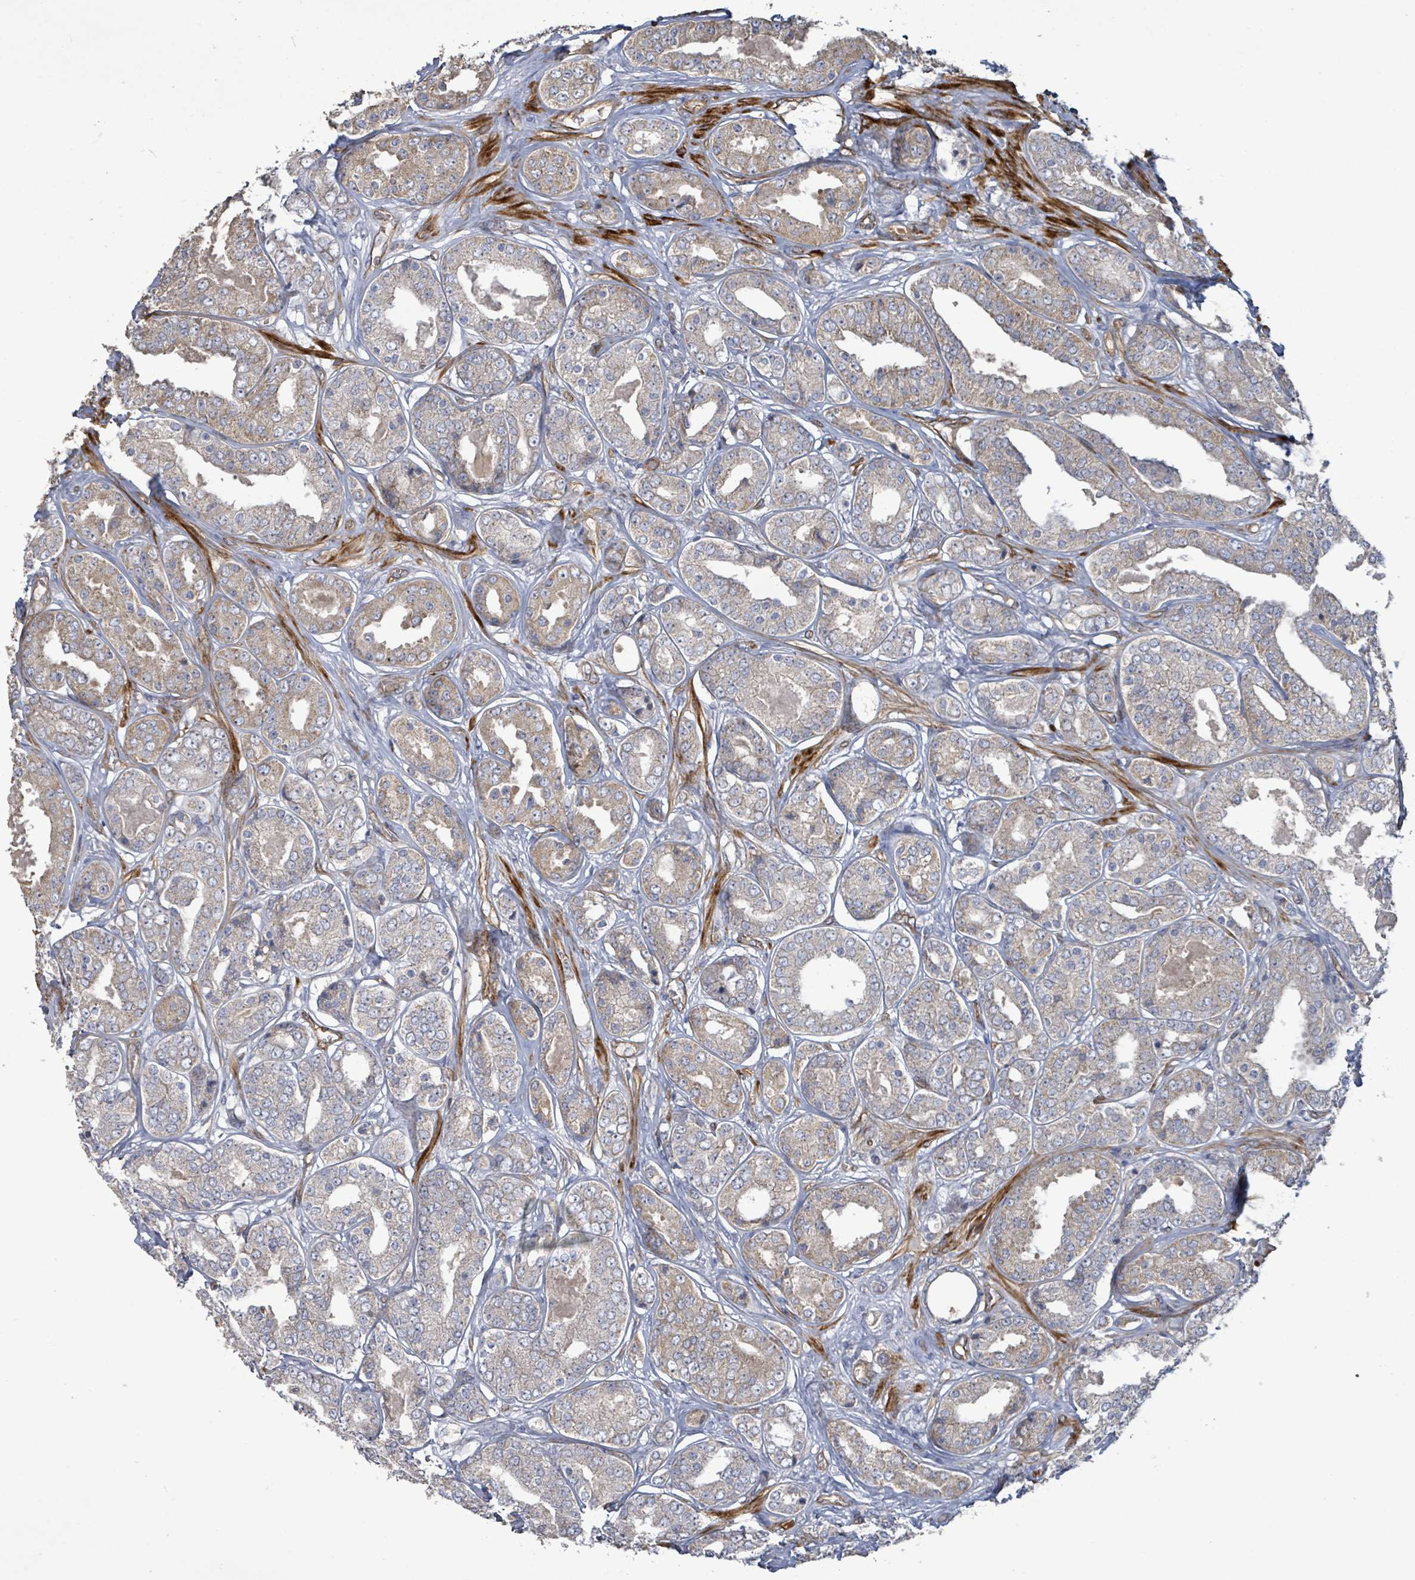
{"staining": {"intensity": "weak", "quantity": "25%-75%", "location": "cytoplasmic/membranous"}, "tissue": "prostate cancer", "cell_type": "Tumor cells", "image_type": "cancer", "snomed": [{"axis": "morphology", "description": "Adenocarcinoma, High grade"}, {"axis": "topography", "description": "Prostate"}], "caption": "Prostate cancer stained with immunohistochemistry displays weak cytoplasmic/membranous staining in about 25%-75% of tumor cells.", "gene": "KANK3", "patient": {"sex": "male", "age": 63}}